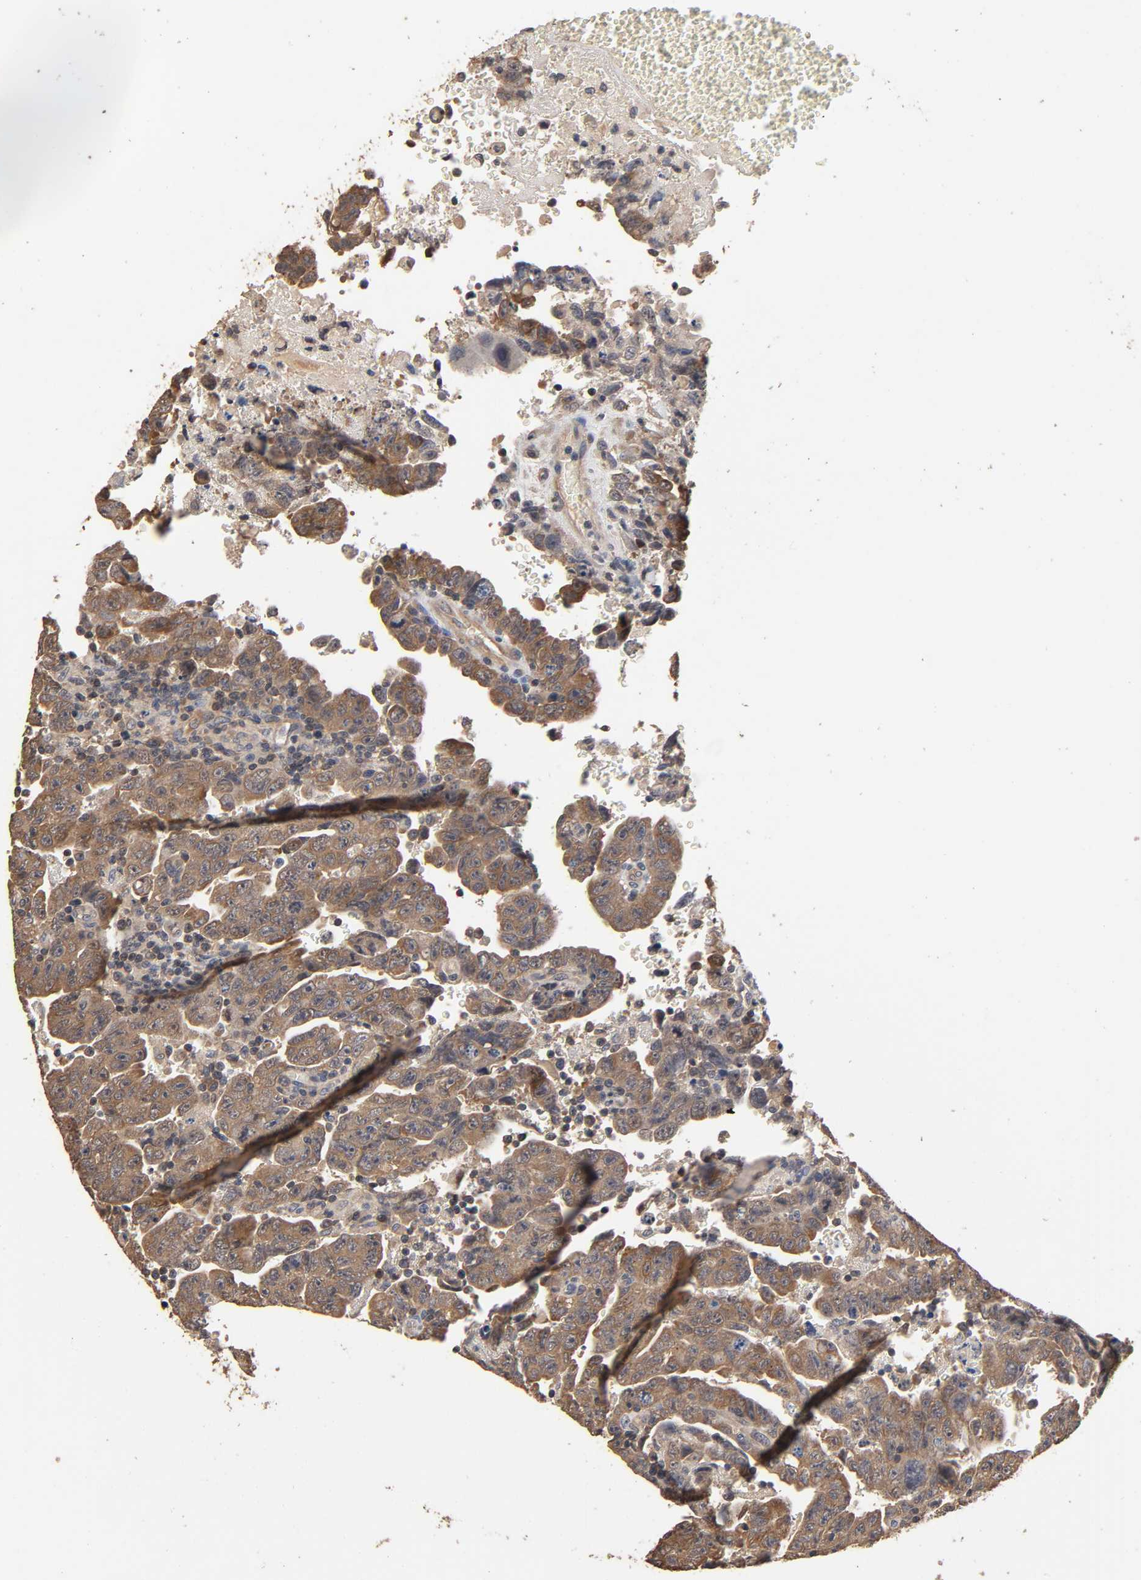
{"staining": {"intensity": "moderate", "quantity": ">75%", "location": "cytoplasmic/membranous"}, "tissue": "testis cancer", "cell_type": "Tumor cells", "image_type": "cancer", "snomed": [{"axis": "morphology", "description": "Carcinoma, Embryonal, NOS"}, {"axis": "topography", "description": "Testis"}], "caption": "Brown immunohistochemical staining in testis cancer (embryonal carcinoma) exhibits moderate cytoplasmic/membranous positivity in approximately >75% of tumor cells.", "gene": "ARHGEF7", "patient": {"sex": "male", "age": 28}}